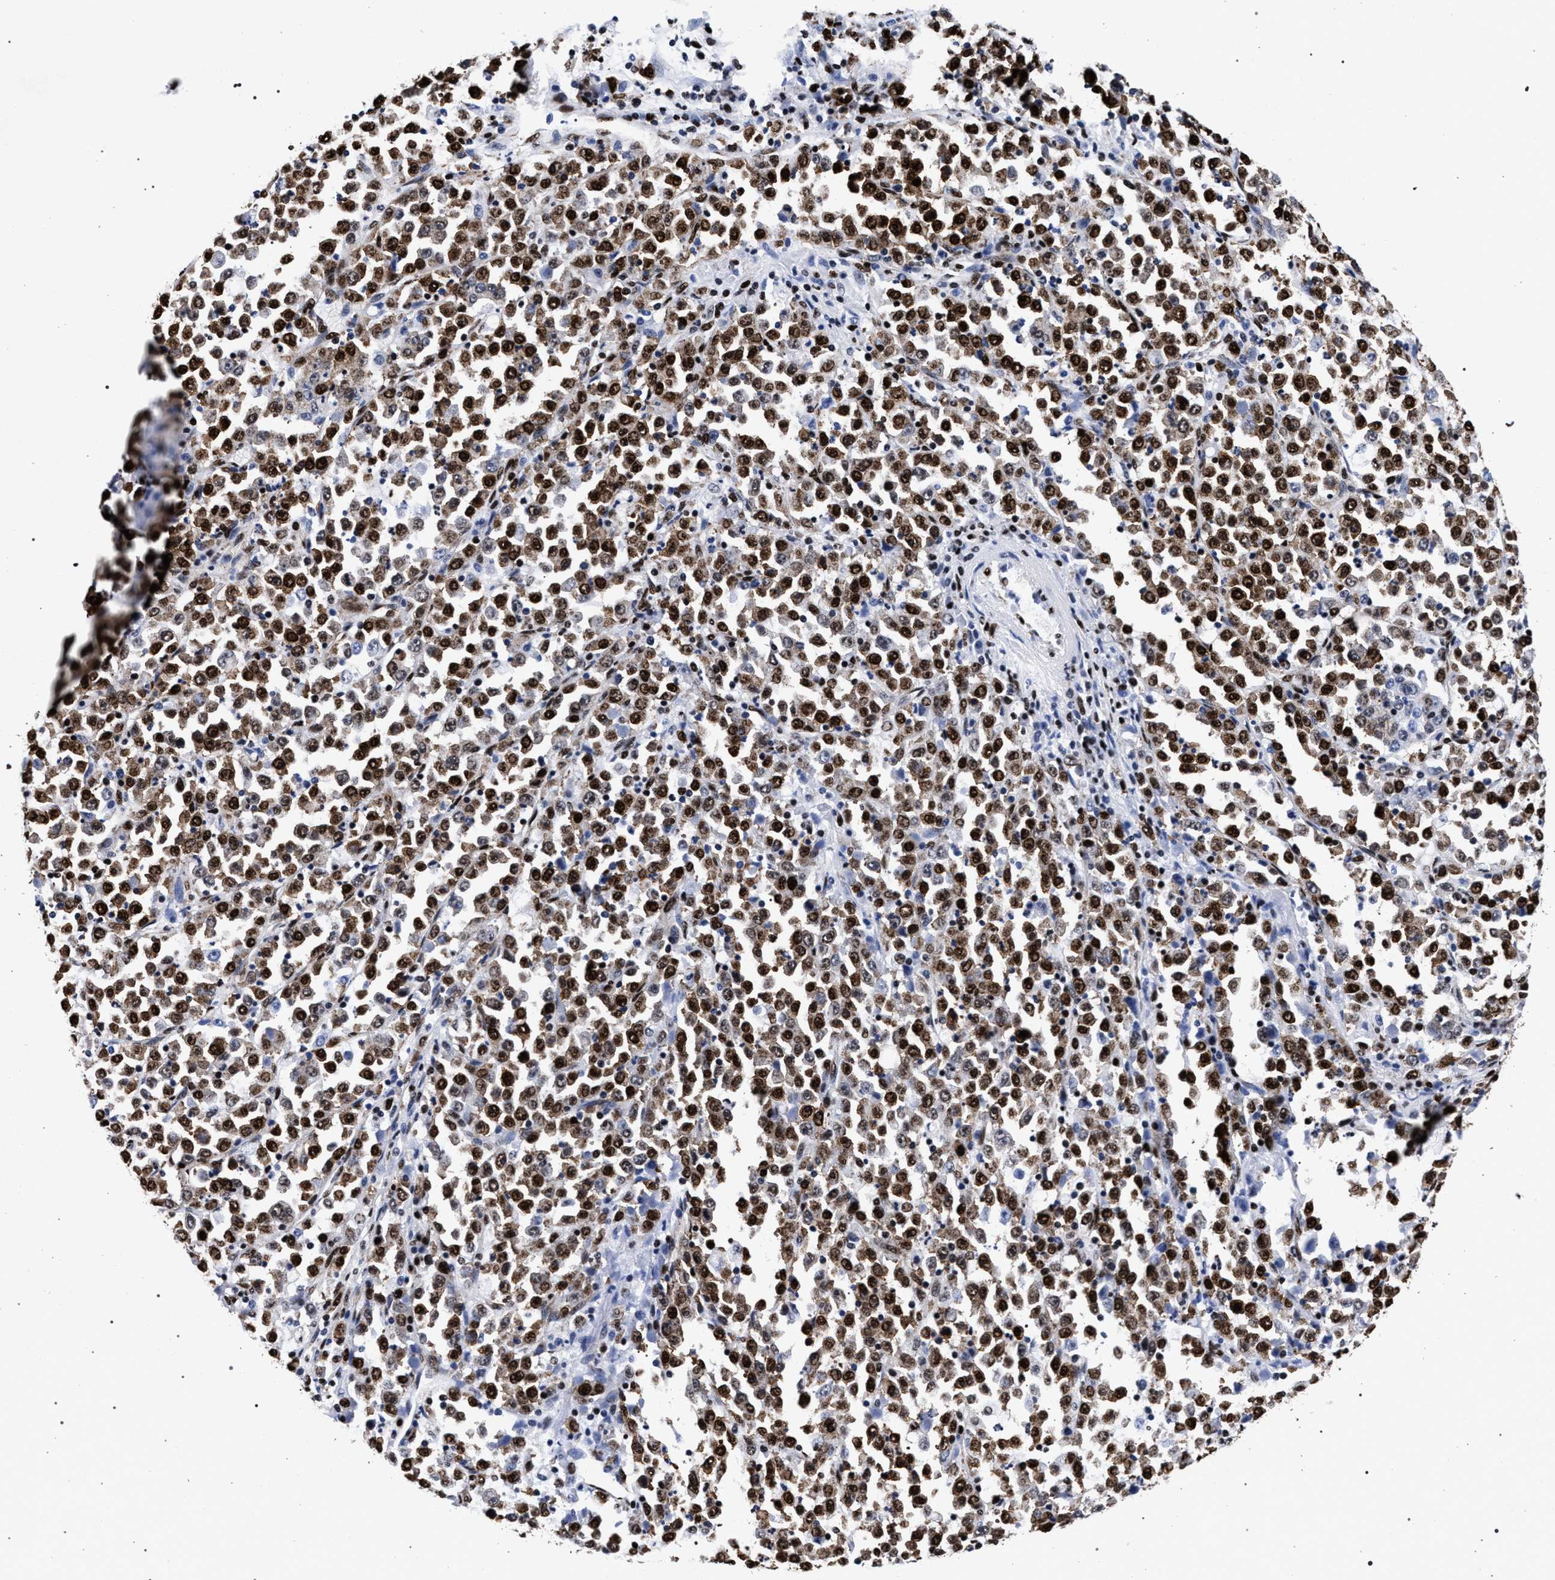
{"staining": {"intensity": "strong", "quantity": ">75%", "location": "cytoplasmic/membranous,nuclear"}, "tissue": "stomach cancer", "cell_type": "Tumor cells", "image_type": "cancer", "snomed": [{"axis": "morphology", "description": "Normal tissue, NOS"}, {"axis": "morphology", "description": "Adenocarcinoma, NOS"}, {"axis": "topography", "description": "Stomach, upper"}, {"axis": "topography", "description": "Stomach"}], "caption": "Approximately >75% of tumor cells in stomach adenocarcinoma exhibit strong cytoplasmic/membranous and nuclear protein expression as visualized by brown immunohistochemical staining.", "gene": "HNRNPA1", "patient": {"sex": "male", "age": 59}}